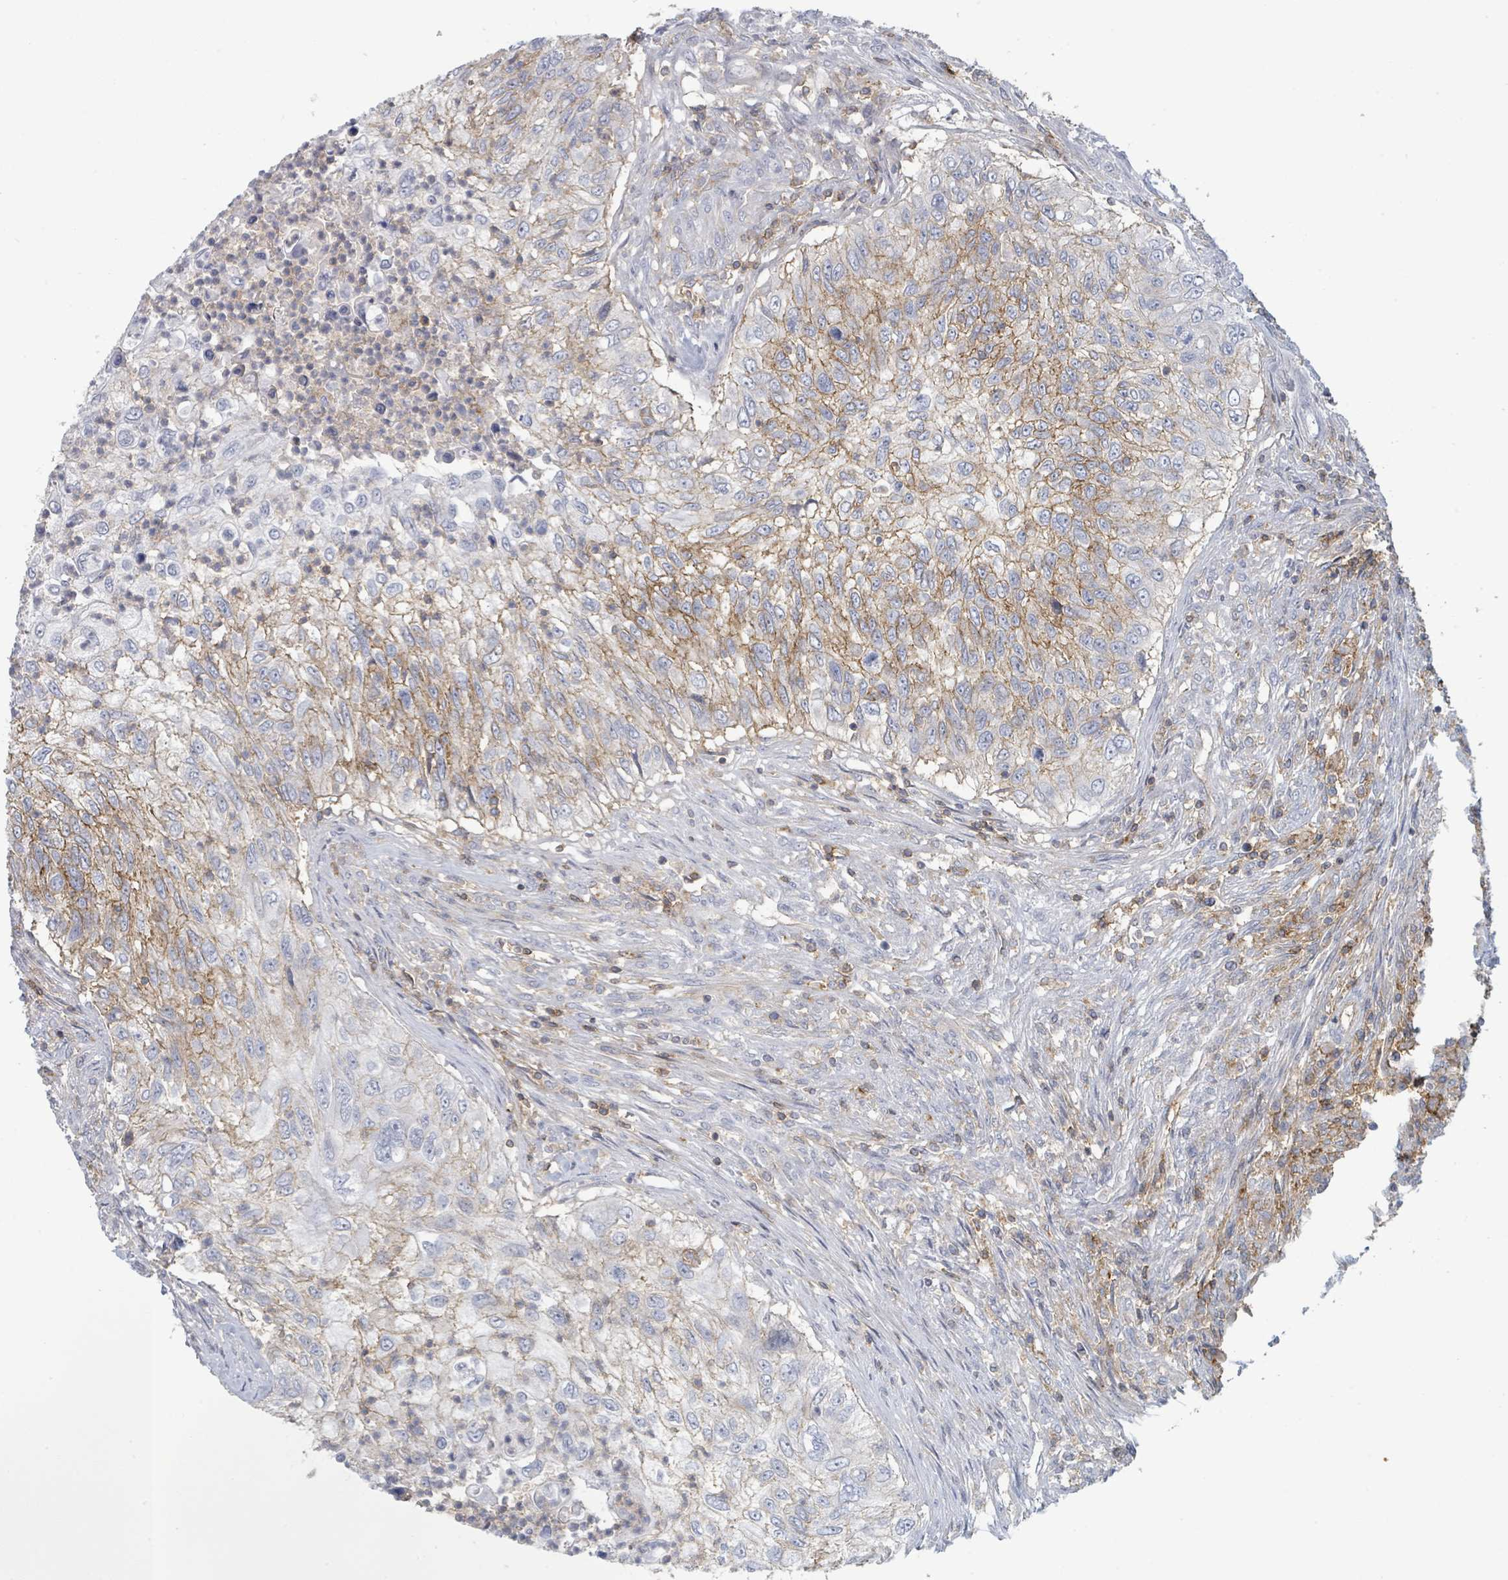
{"staining": {"intensity": "moderate", "quantity": "25%-75%", "location": "cytoplasmic/membranous"}, "tissue": "urothelial cancer", "cell_type": "Tumor cells", "image_type": "cancer", "snomed": [{"axis": "morphology", "description": "Urothelial carcinoma, High grade"}, {"axis": "topography", "description": "Urinary bladder"}], "caption": "Protein expression analysis of high-grade urothelial carcinoma displays moderate cytoplasmic/membranous positivity in approximately 25%-75% of tumor cells. Nuclei are stained in blue.", "gene": "TNFRSF14", "patient": {"sex": "female", "age": 60}}